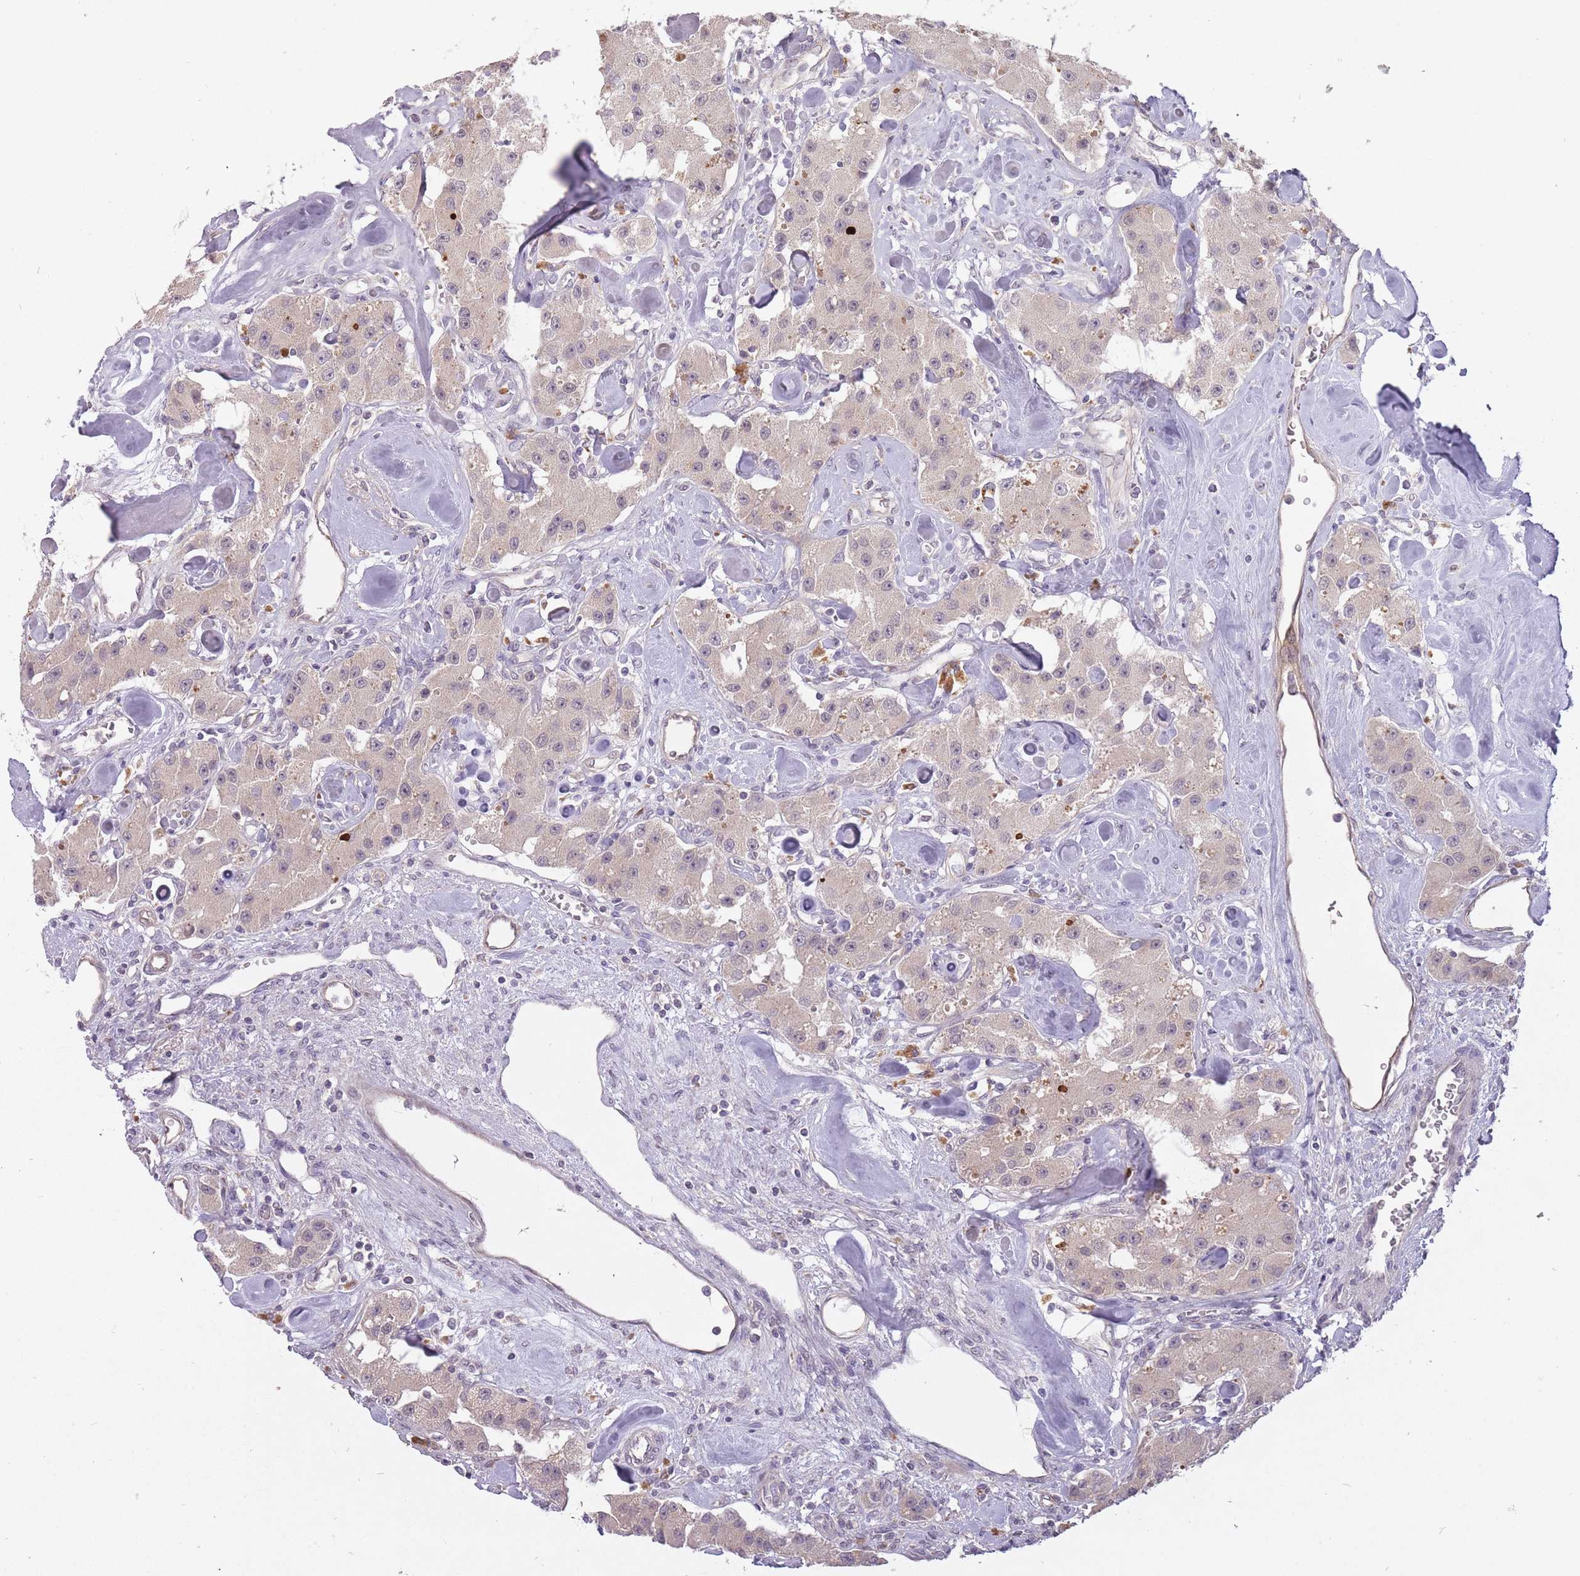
{"staining": {"intensity": "negative", "quantity": "none", "location": "none"}, "tissue": "carcinoid", "cell_type": "Tumor cells", "image_type": "cancer", "snomed": [{"axis": "morphology", "description": "Carcinoid, malignant, NOS"}, {"axis": "topography", "description": "Pancreas"}], "caption": "A photomicrograph of carcinoid stained for a protein shows no brown staining in tumor cells. (Stains: DAB immunohistochemistry with hematoxylin counter stain, Microscopy: brightfield microscopy at high magnification).", "gene": "LRATD2", "patient": {"sex": "male", "age": 41}}